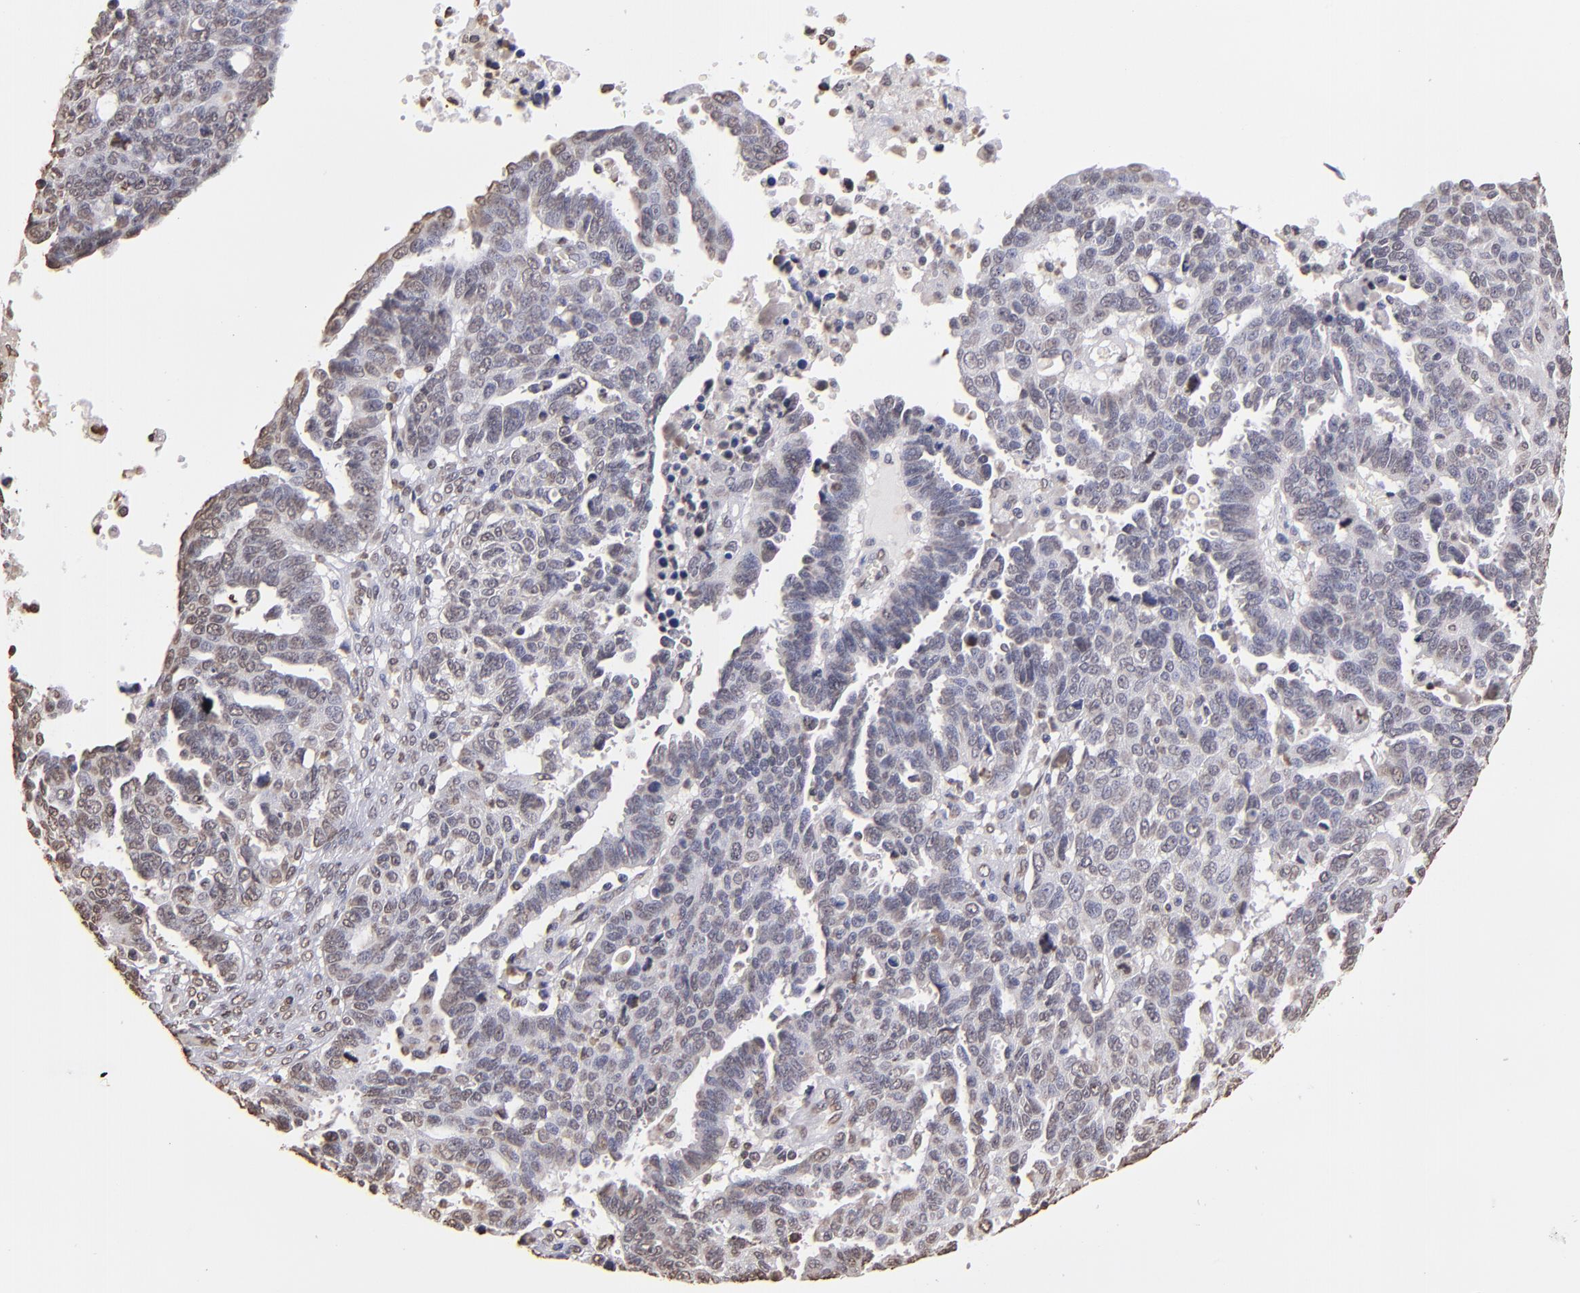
{"staining": {"intensity": "weak", "quantity": "25%-75%", "location": "nuclear"}, "tissue": "ovarian cancer", "cell_type": "Tumor cells", "image_type": "cancer", "snomed": [{"axis": "morphology", "description": "Carcinoma, endometroid"}, {"axis": "morphology", "description": "Cystadenocarcinoma, serous, NOS"}, {"axis": "topography", "description": "Ovary"}], "caption": "DAB (3,3'-diaminobenzidine) immunohistochemical staining of human ovarian cancer (endometroid carcinoma) exhibits weak nuclear protein positivity in approximately 25%-75% of tumor cells.", "gene": "LBX1", "patient": {"sex": "female", "age": 45}}